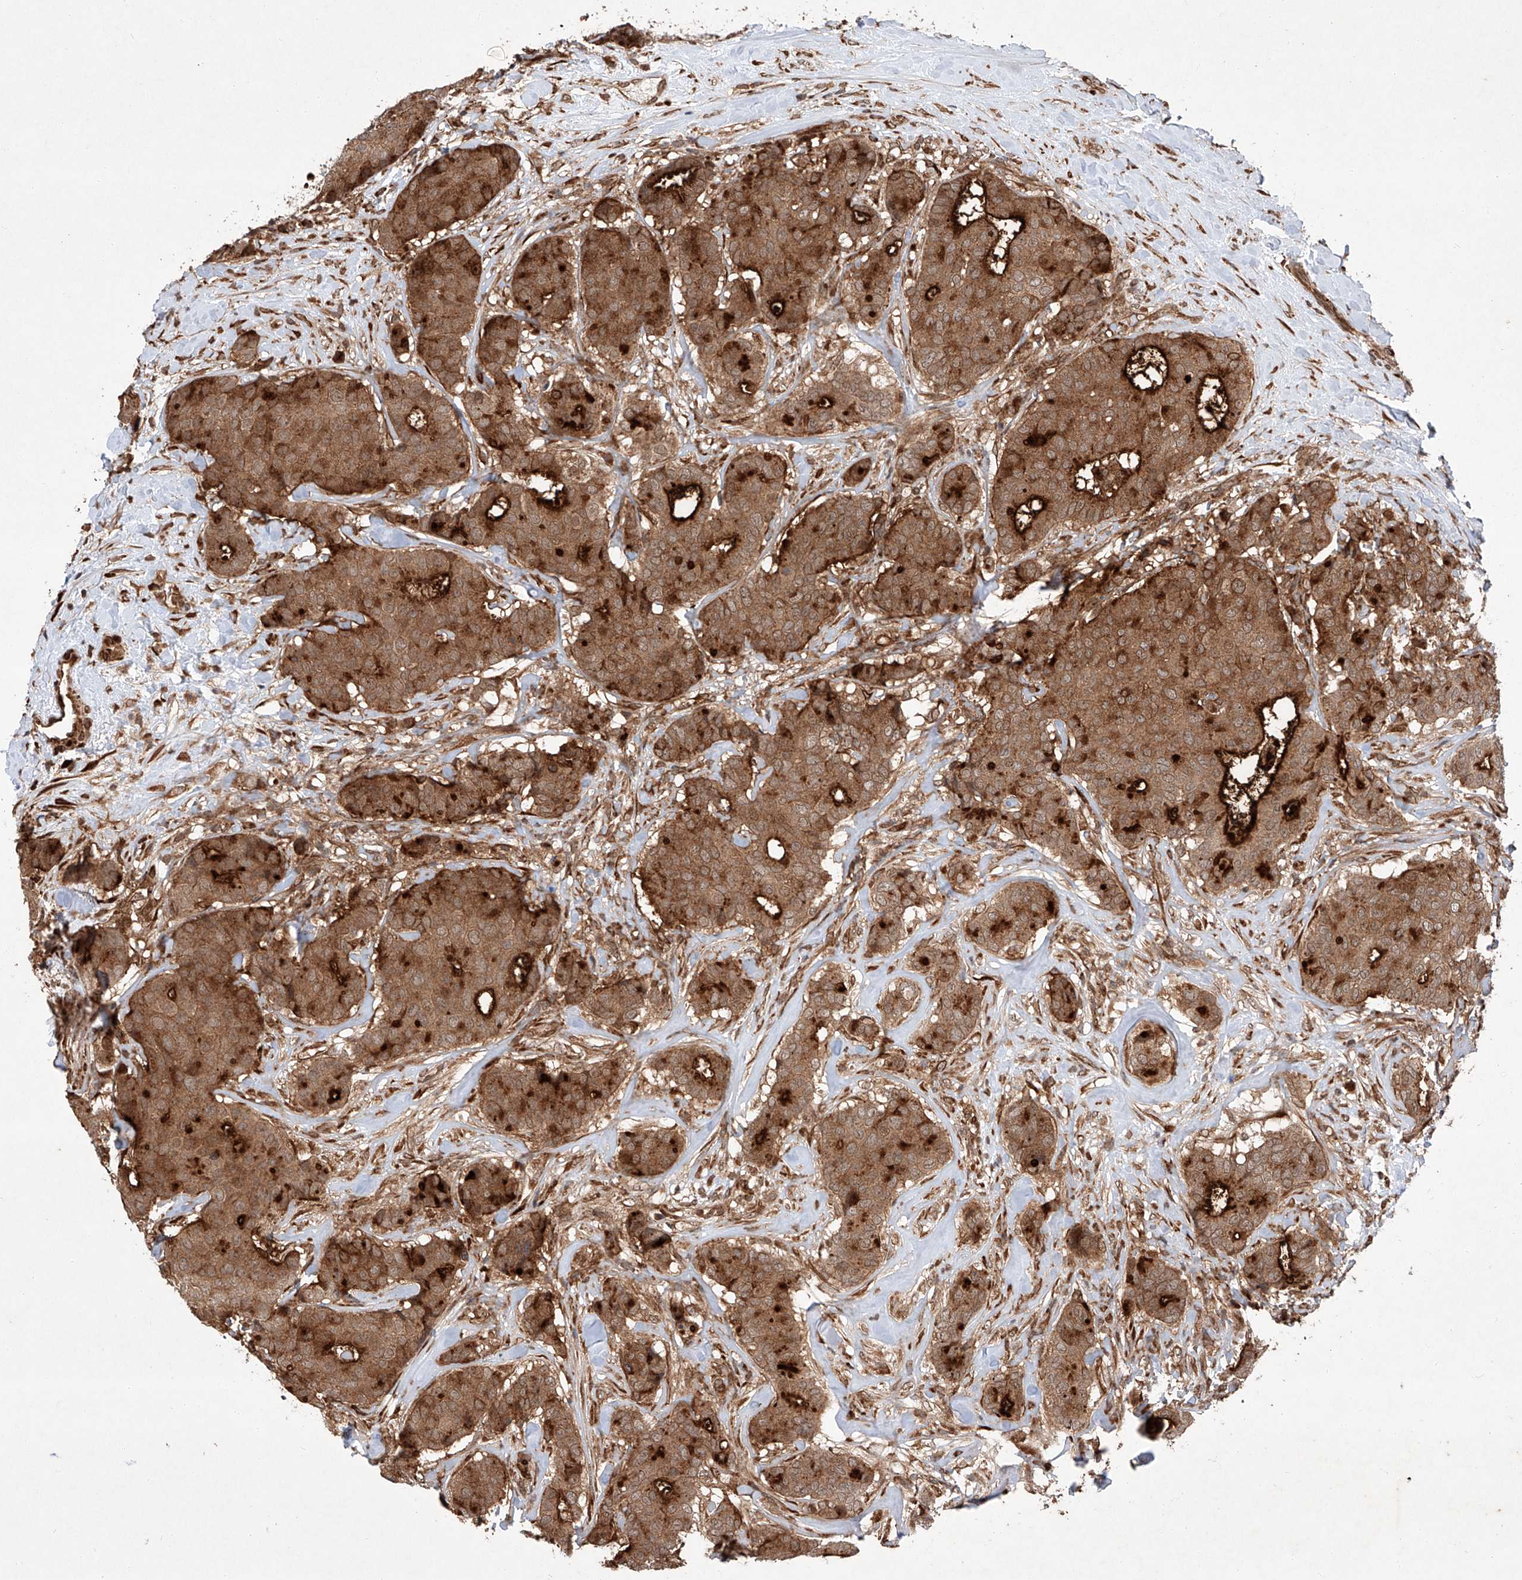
{"staining": {"intensity": "strong", "quantity": ">75%", "location": "cytoplasmic/membranous"}, "tissue": "breast cancer", "cell_type": "Tumor cells", "image_type": "cancer", "snomed": [{"axis": "morphology", "description": "Duct carcinoma"}, {"axis": "topography", "description": "Breast"}], "caption": "Tumor cells demonstrate high levels of strong cytoplasmic/membranous positivity in about >75% of cells in breast invasive ductal carcinoma.", "gene": "ZFP28", "patient": {"sex": "female", "age": 75}}